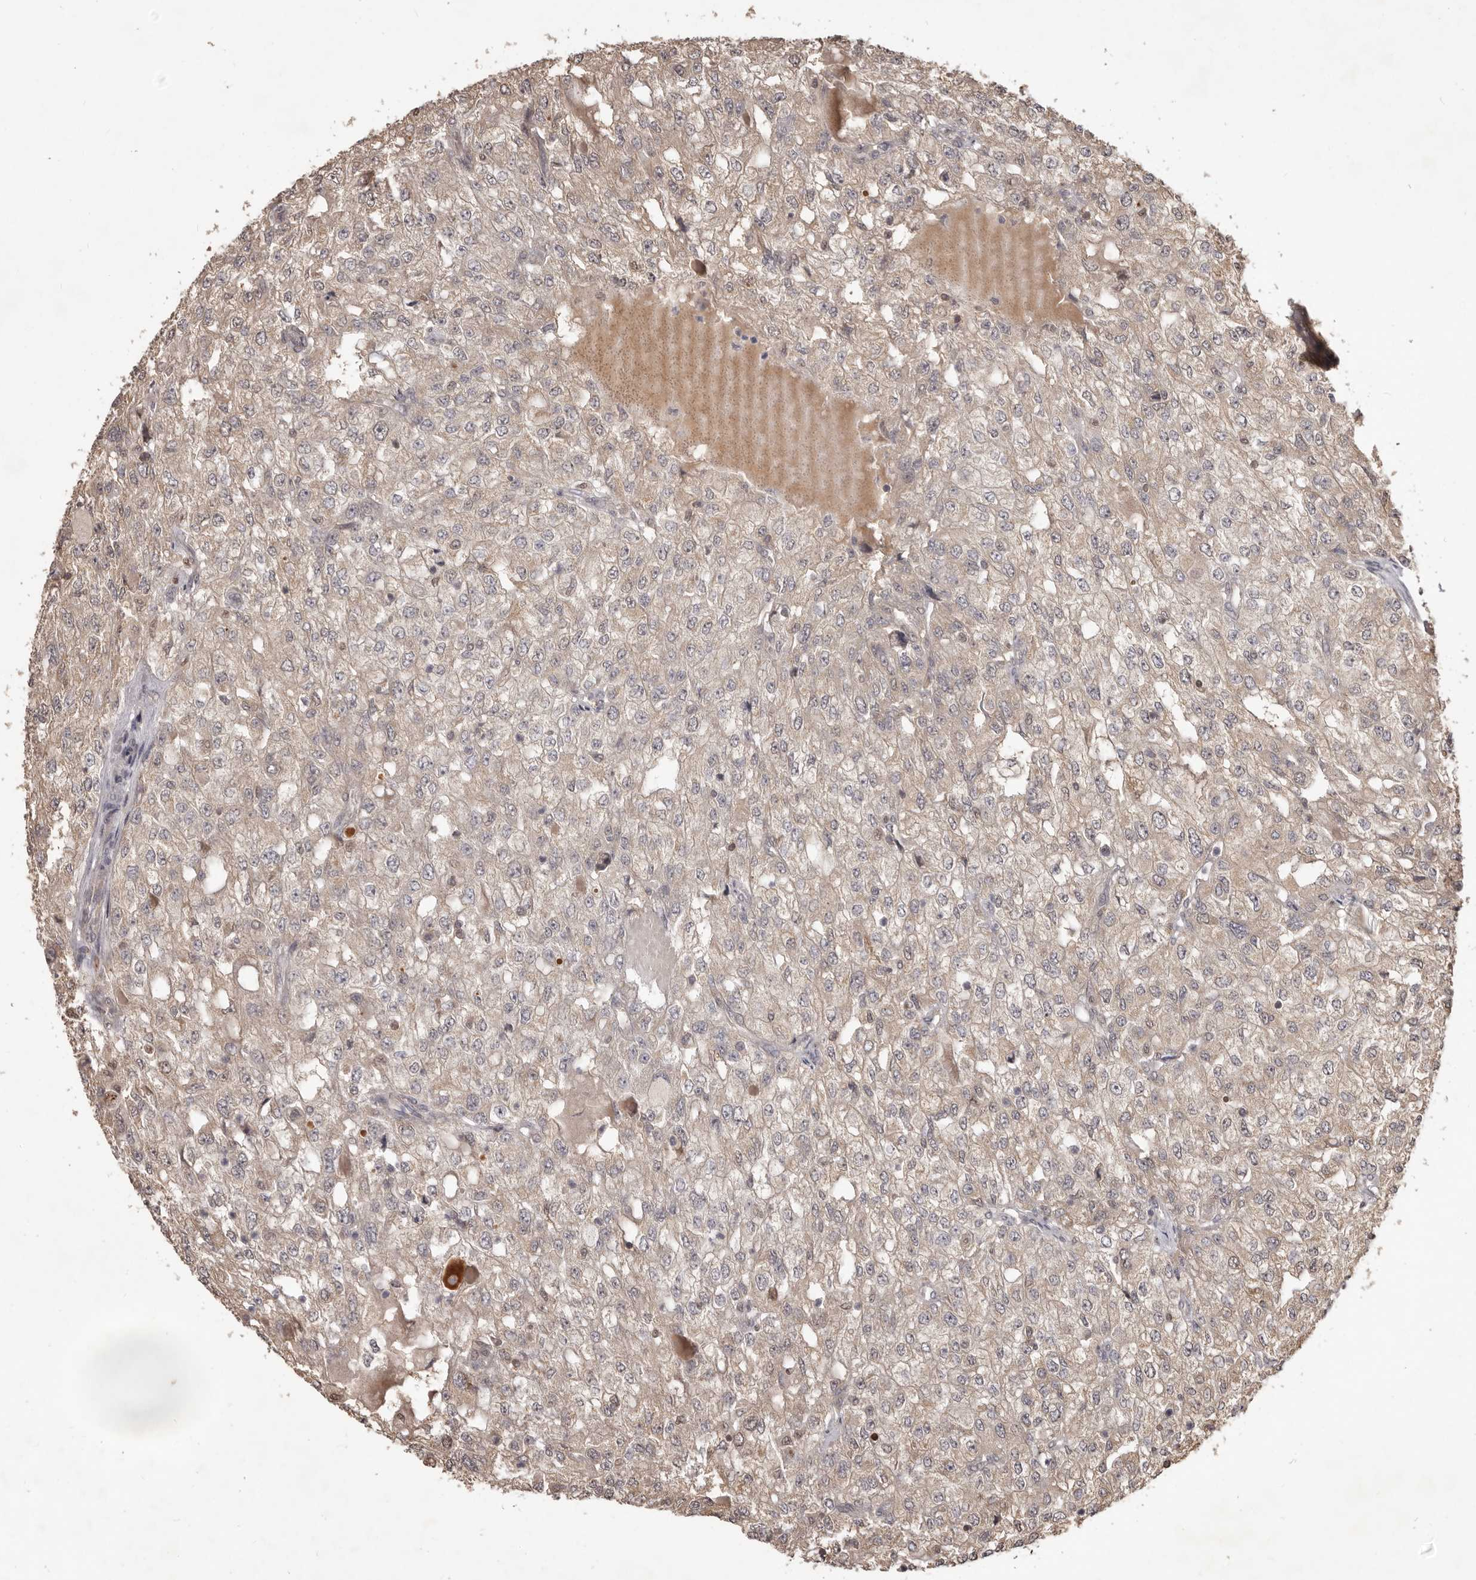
{"staining": {"intensity": "weak", "quantity": "25%-75%", "location": "cytoplasmic/membranous"}, "tissue": "renal cancer", "cell_type": "Tumor cells", "image_type": "cancer", "snomed": [{"axis": "morphology", "description": "Adenocarcinoma, NOS"}, {"axis": "topography", "description": "Kidney"}], "caption": "Tumor cells display low levels of weak cytoplasmic/membranous expression in approximately 25%-75% of cells in human renal cancer (adenocarcinoma).", "gene": "MTO1", "patient": {"sex": "female", "age": 54}}